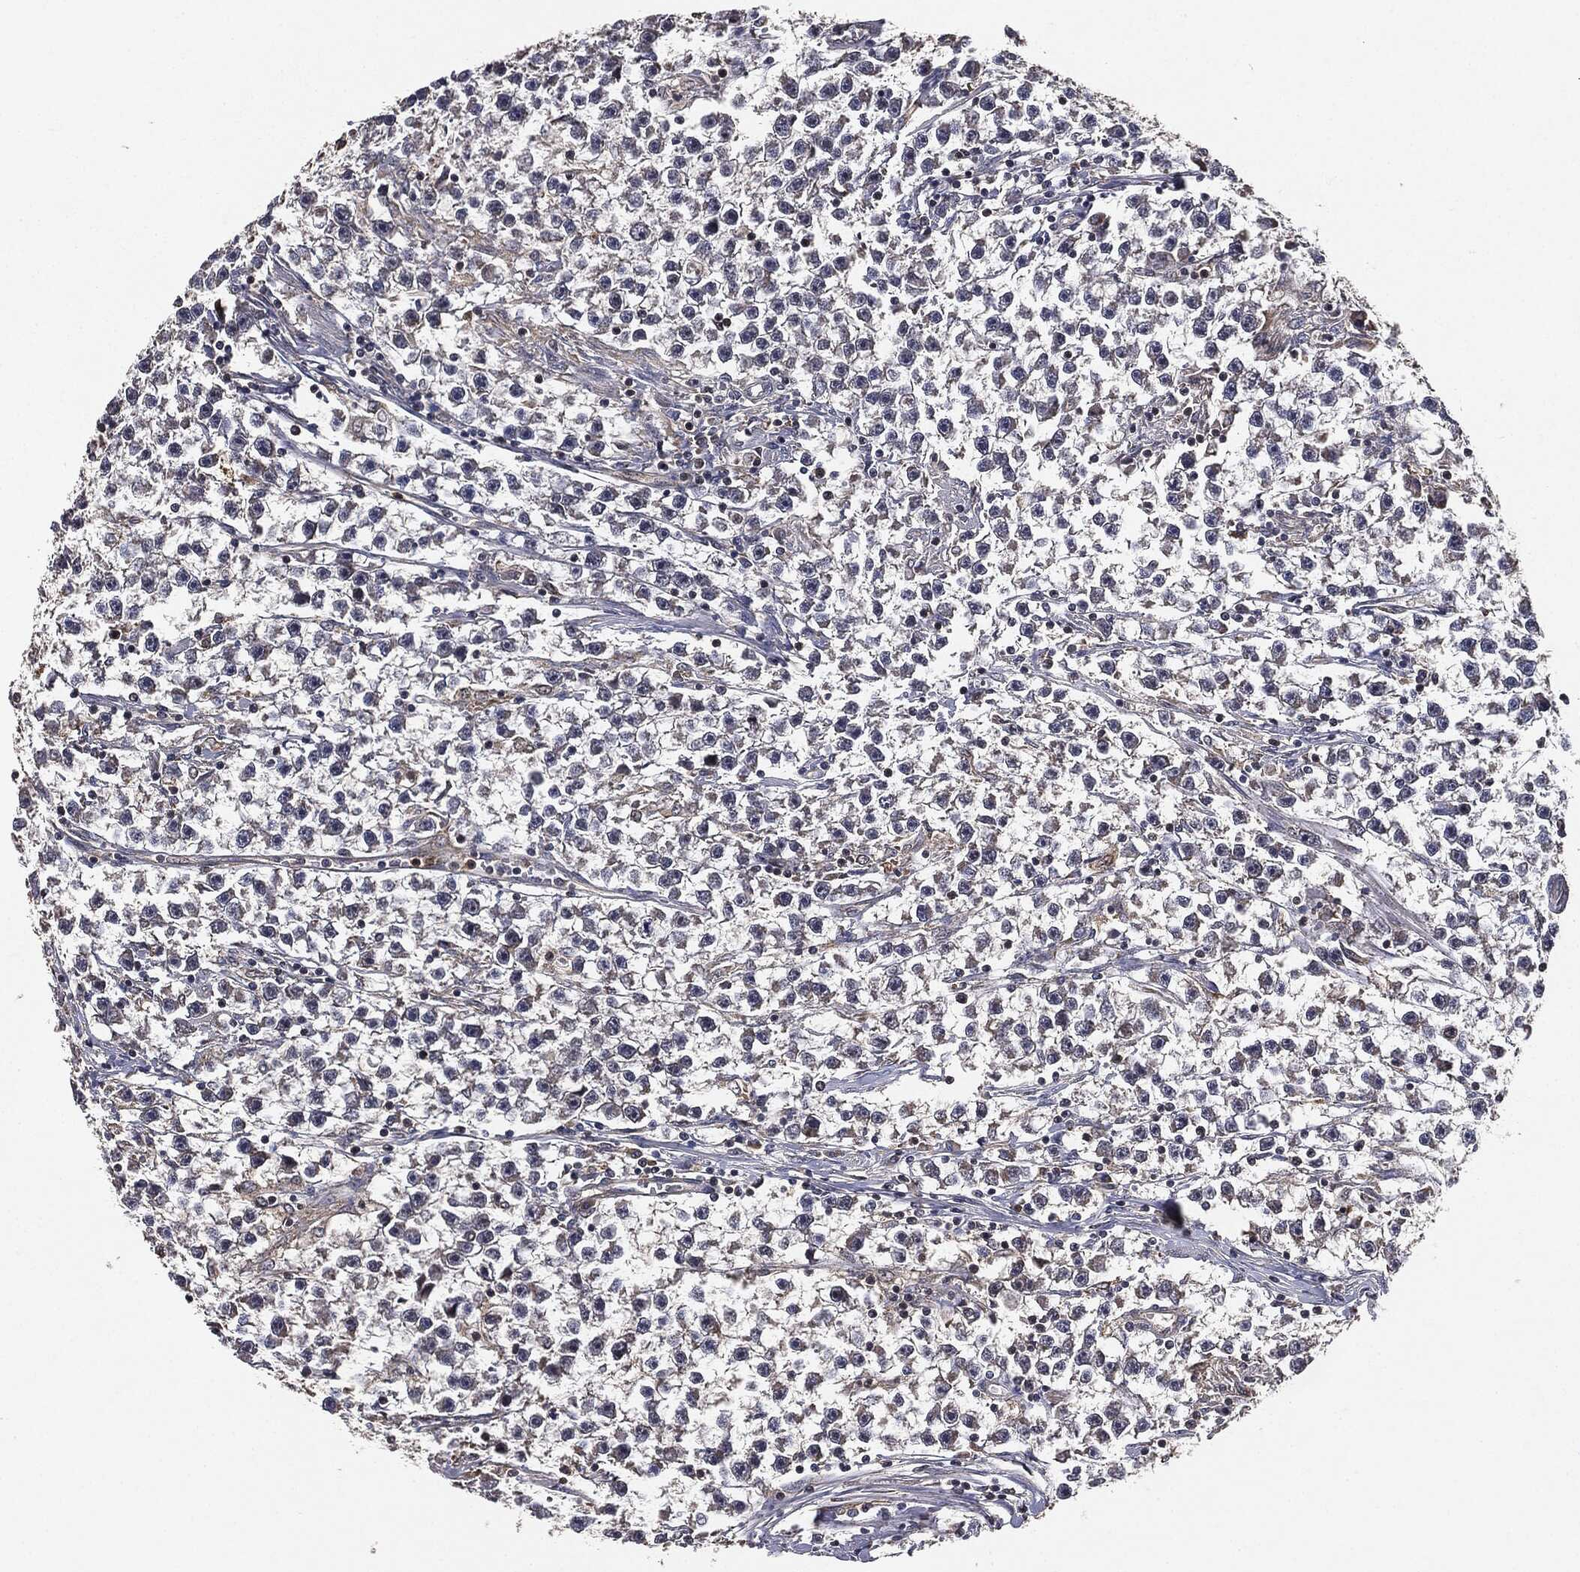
{"staining": {"intensity": "negative", "quantity": "none", "location": "none"}, "tissue": "testis cancer", "cell_type": "Tumor cells", "image_type": "cancer", "snomed": [{"axis": "morphology", "description": "Seminoma, NOS"}, {"axis": "topography", "description": "Testis"}], "caption": "Immunohistochemistry of testis seminoma displays no expression in tumor cells.", "gene": "MIER2", "patient": {"sex": "male", "age": 59}}